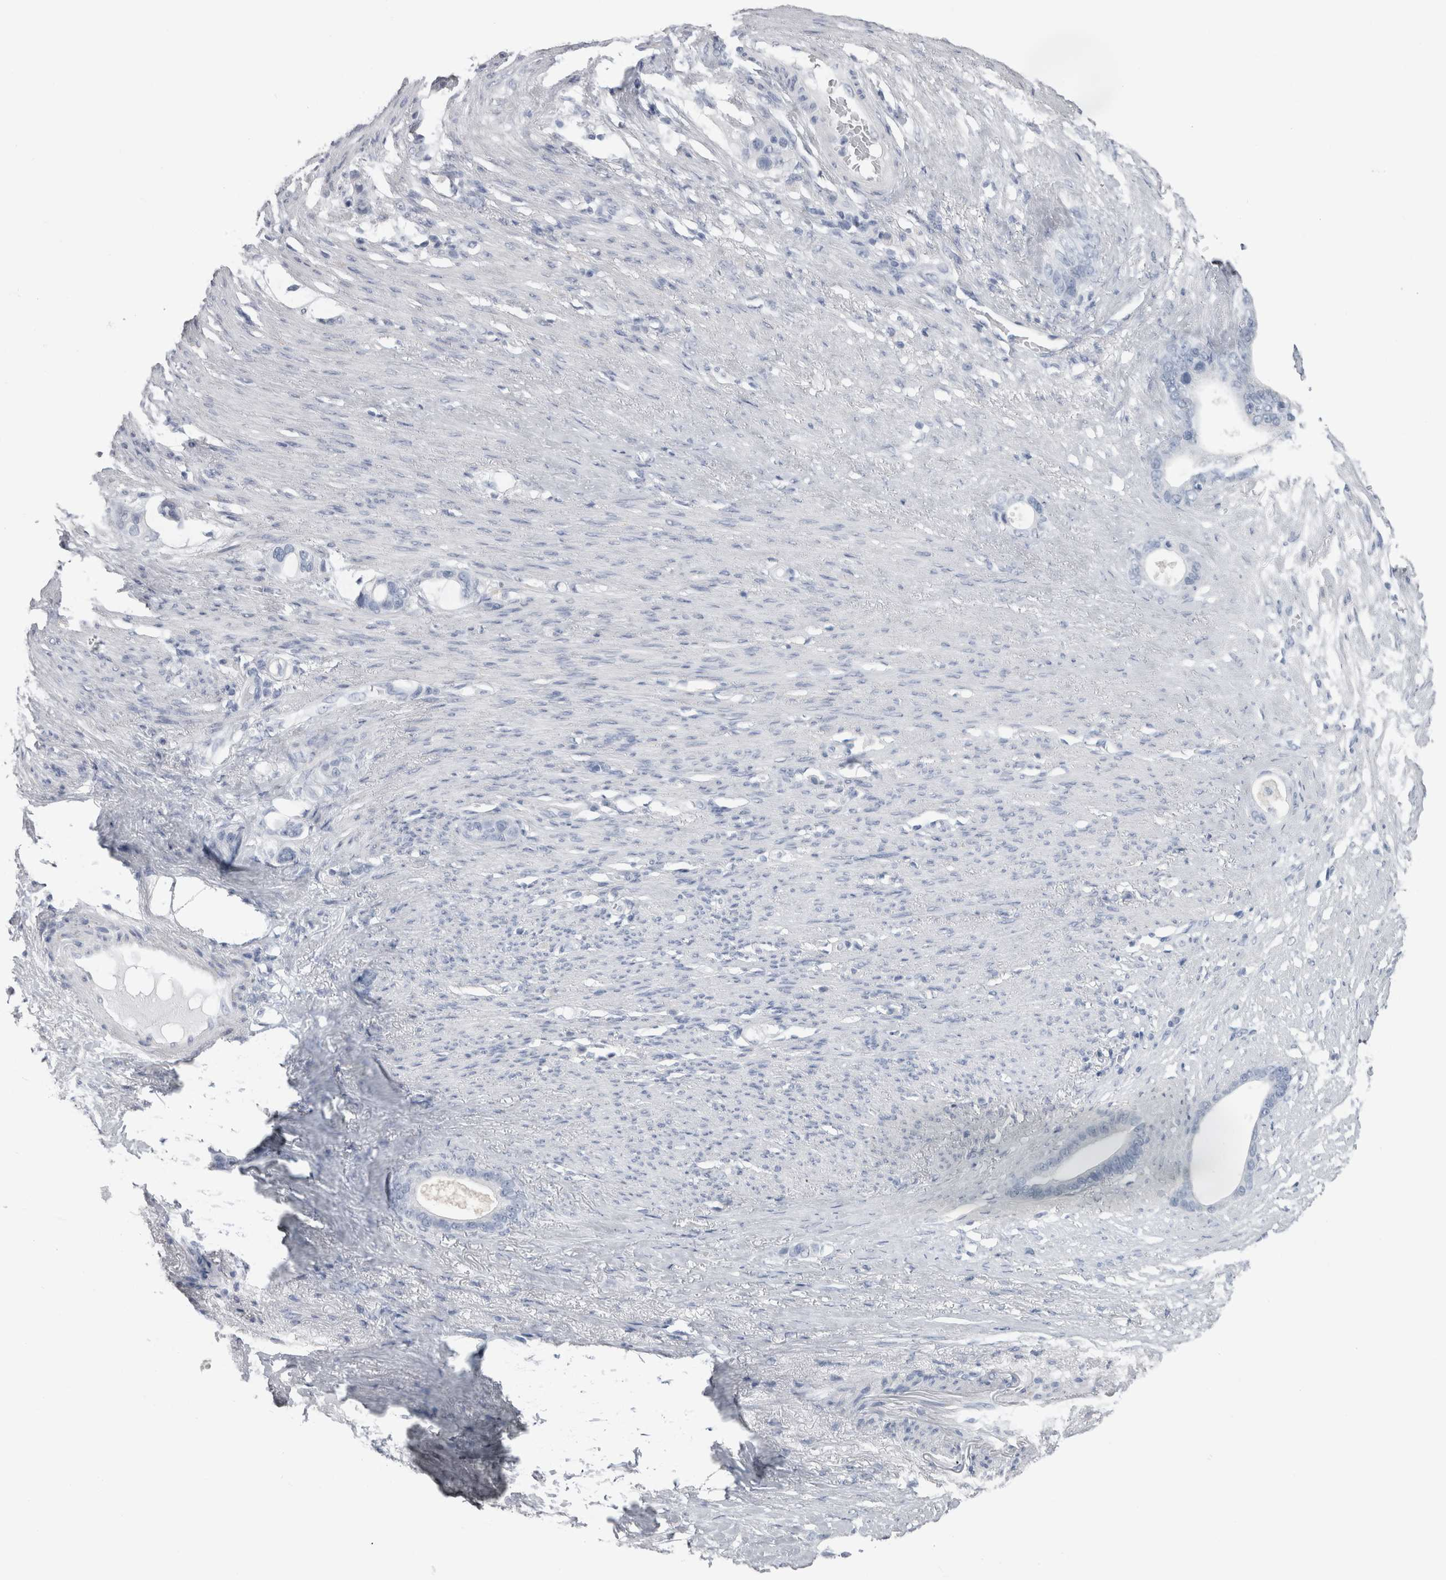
{"staining": {"intensity": "negative", "quantity": "none", "location": "none"}, "tissue": "stomach cancer", "cell_type": "Tumor cells", "image_type": "cancer", "snomed": [{"axis": "morphology", "description": "Adenocarcinoma, NOS"}, {"axis": "topography", "description": "Stomach"}], "caption": "The histopathology image displays no staining of tumor cells in stomach cancer (adenocarcinoma).", "gene": "MSMB", "patient": {"sex": "female", "age": 75}}